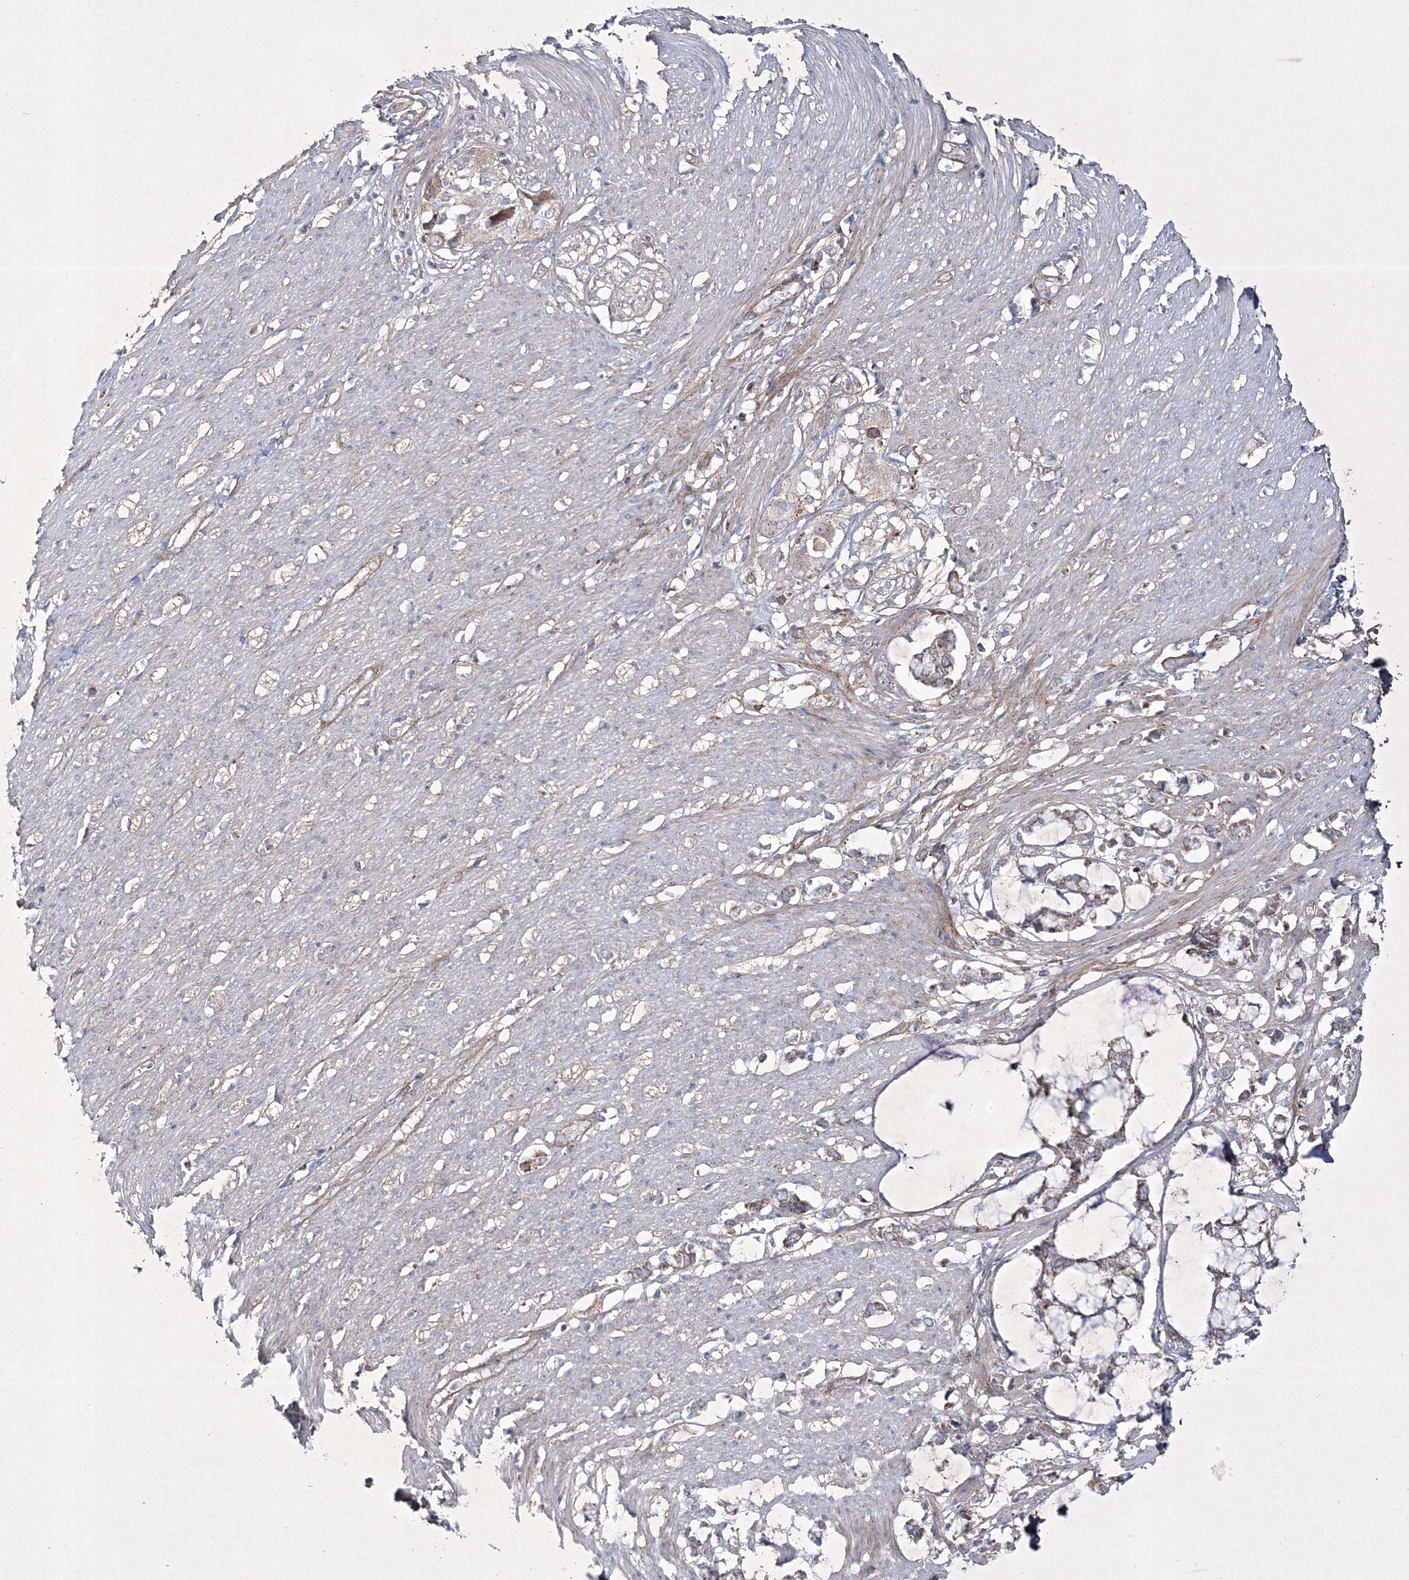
{"staining": {"intensity": "weak", "quantity": "25%-75%", "location": "cytoplasmic/membranous"}, "tissue": "smooth muscle", "cell_type": "Smooth muscle cells", "image_type": "normal", "snomed": [{"axis": "morphology", "description": "Normal tissue, NOS"}, {"axis": "morphology", "description": "Adenocarcinoma, NOS"}, {"axis": "topography", "description": "Colon"}, {"axis": "topography", "description": "Peripheral nerve tissue"}], "caption": "This photomicrograph demonstrates immunohistochemistry (IHC) staining of benign human smooth muscle, with low weak cytoplasmic/membranous staining in approximately 25%-75% of smooth muscle cells.", "gene": "RICTOR", "patient": {"sex": "male", "age": 14}}